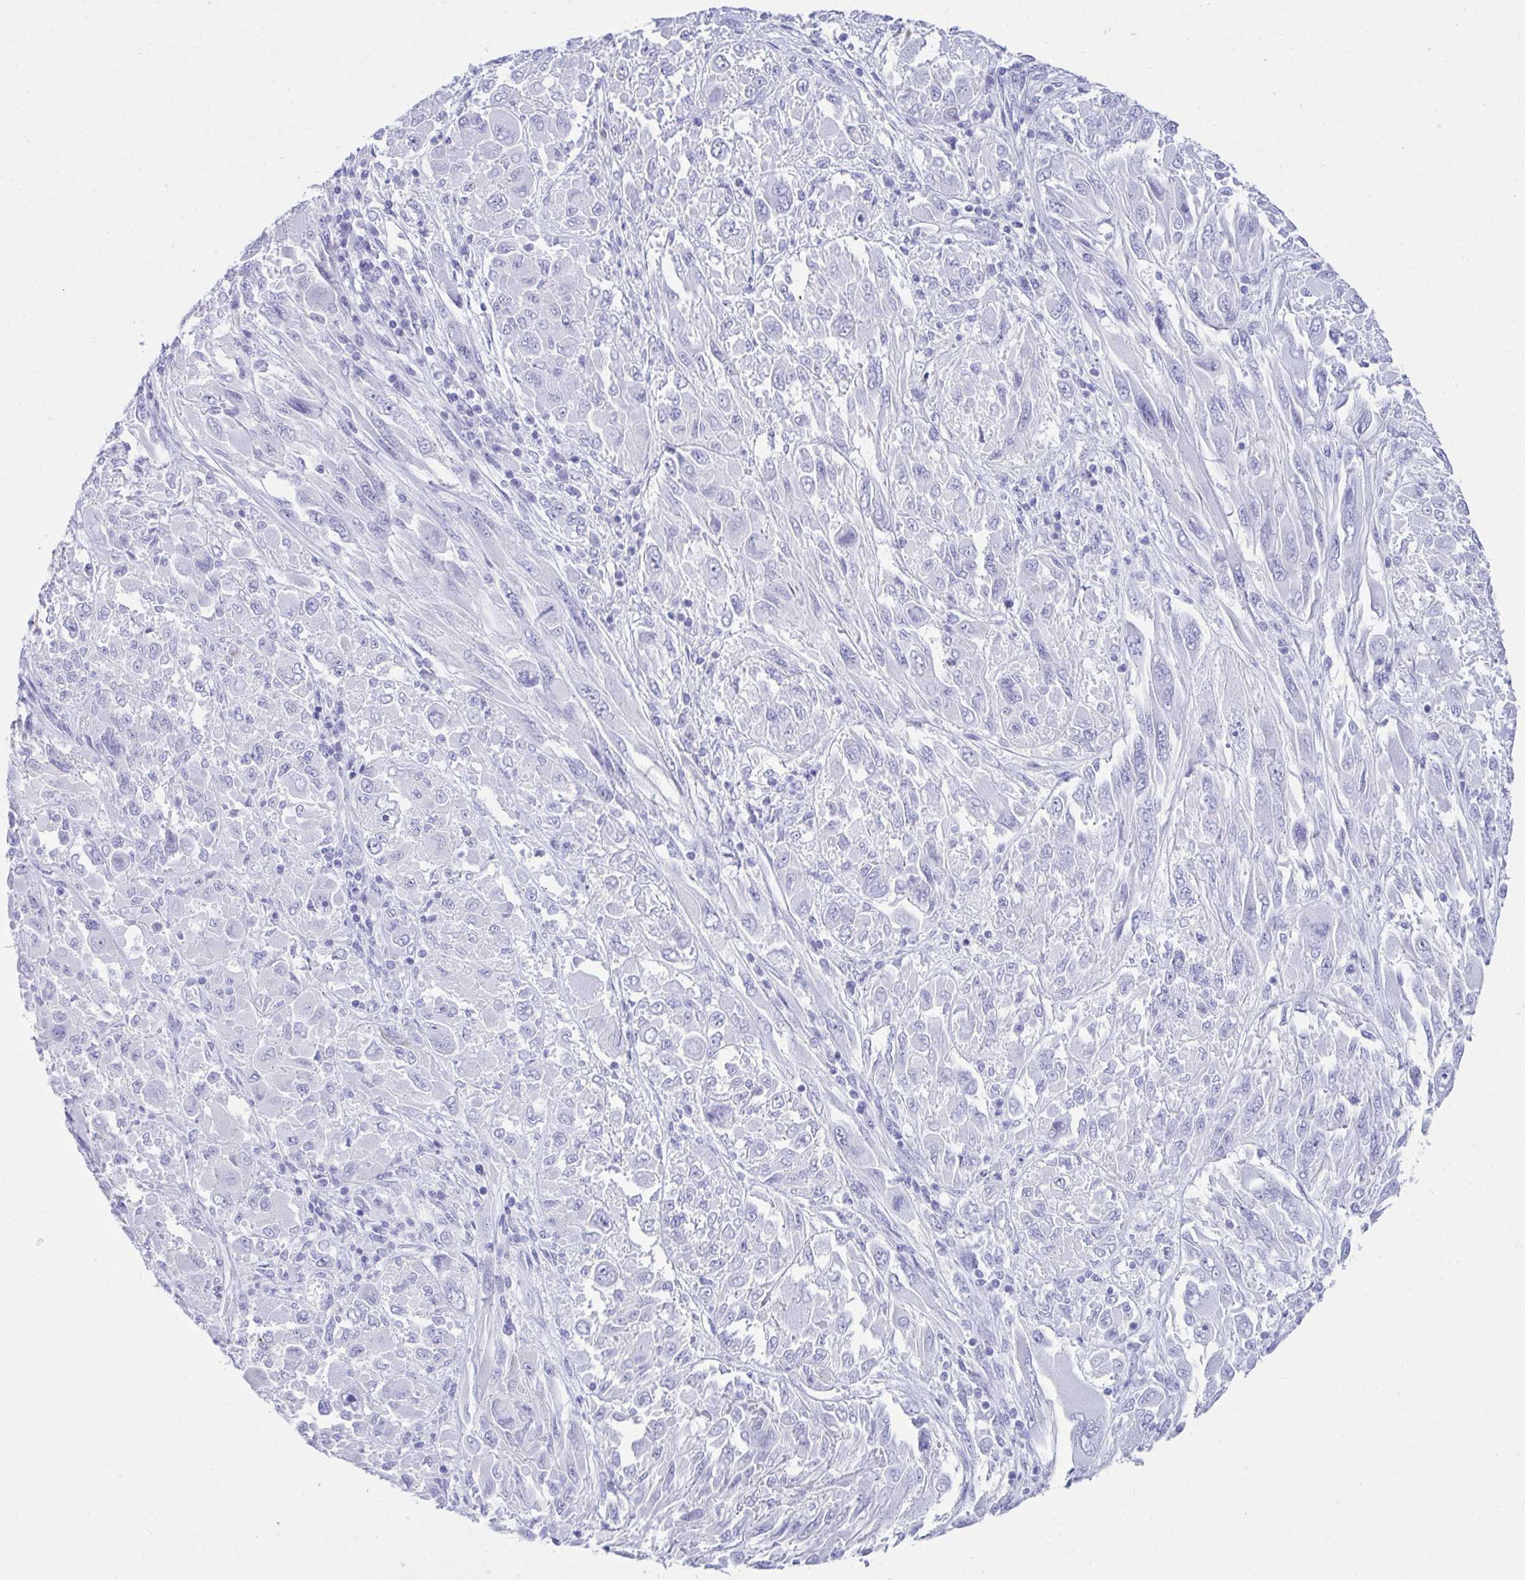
{"staining": {"intensity": "negative", "quantity": "none", "location": "none"}, "tissue": "melanoma", "cell_type": "Tumor cells", "image_type": "cancer", "snomed": [{"axis": "morphology", "description": "Malignant melanoma, NOS"}, {"axis": "topography", "description": "Skin"}], "caption": "This histopathology image is of malignant melanoma stained with immunohistochemistry (IHC) to label a protein in brown with the nuclei are counter-stained blue. There is no expression in tumor cells.", "gene": "ATP4B", "patient": {"sex": "female", "age": 91}}